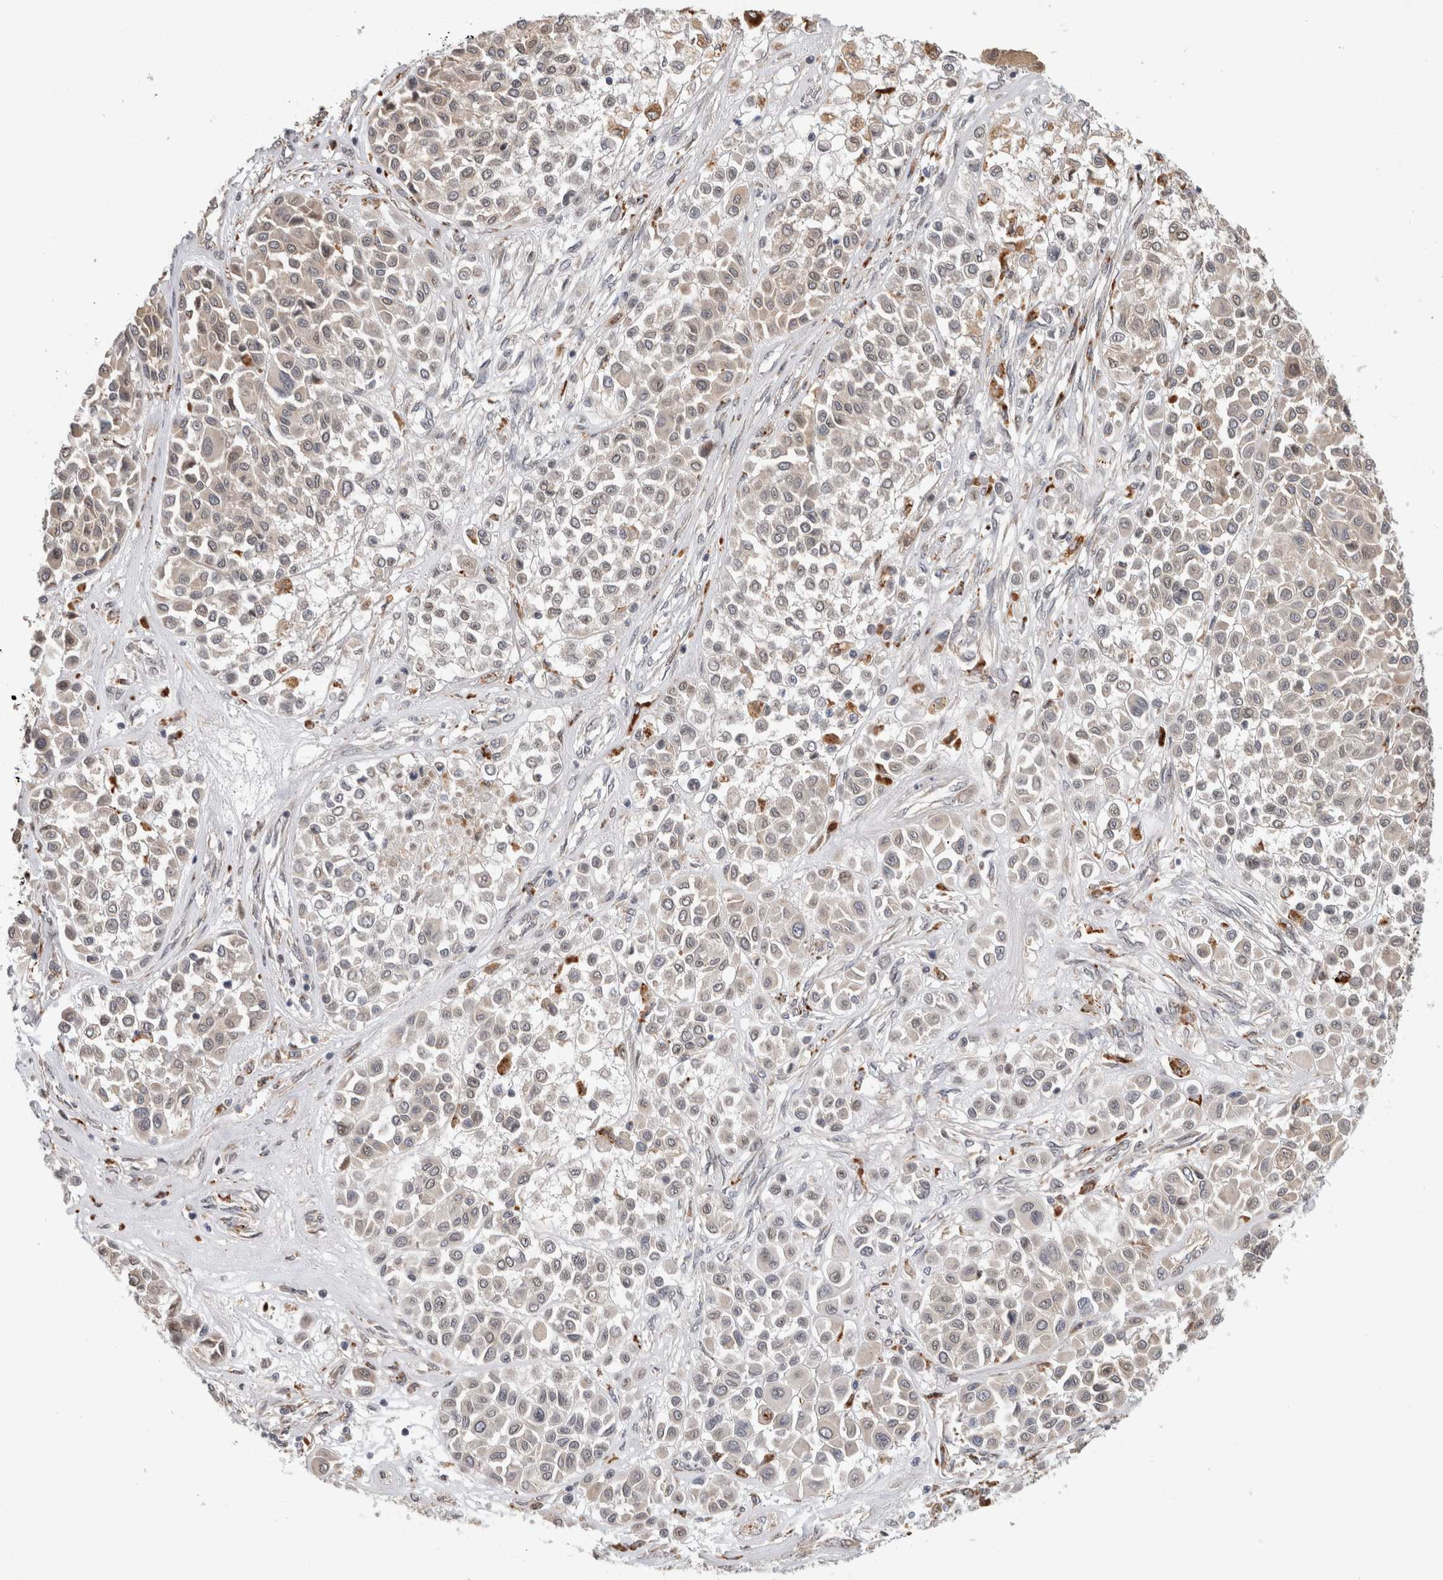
{"staining": {"intensity": "weak", "quantity": "<25%", "location": "nuclear"}, "tissue": "melanoma", "cell_type": "Tumor cells", "image_type": "cancer", "snomed": [{"axis": "morphology", "description": "Malignant melanoma, Metastatic site"}, {"axis": "topography", "description": "Soft tissue"}], "caption": "DAB immunohistochemical staining of malignant melanoma (metastatic site) exhibits no significant positivity in tumor cells. (Brightfield microscopy of DAB (3,3'-diaminobenzidine) immunohistochemistry (IHC) at high magnification).", "gene": "NAB2", "patient": {"sex": "male", "age": 41}}